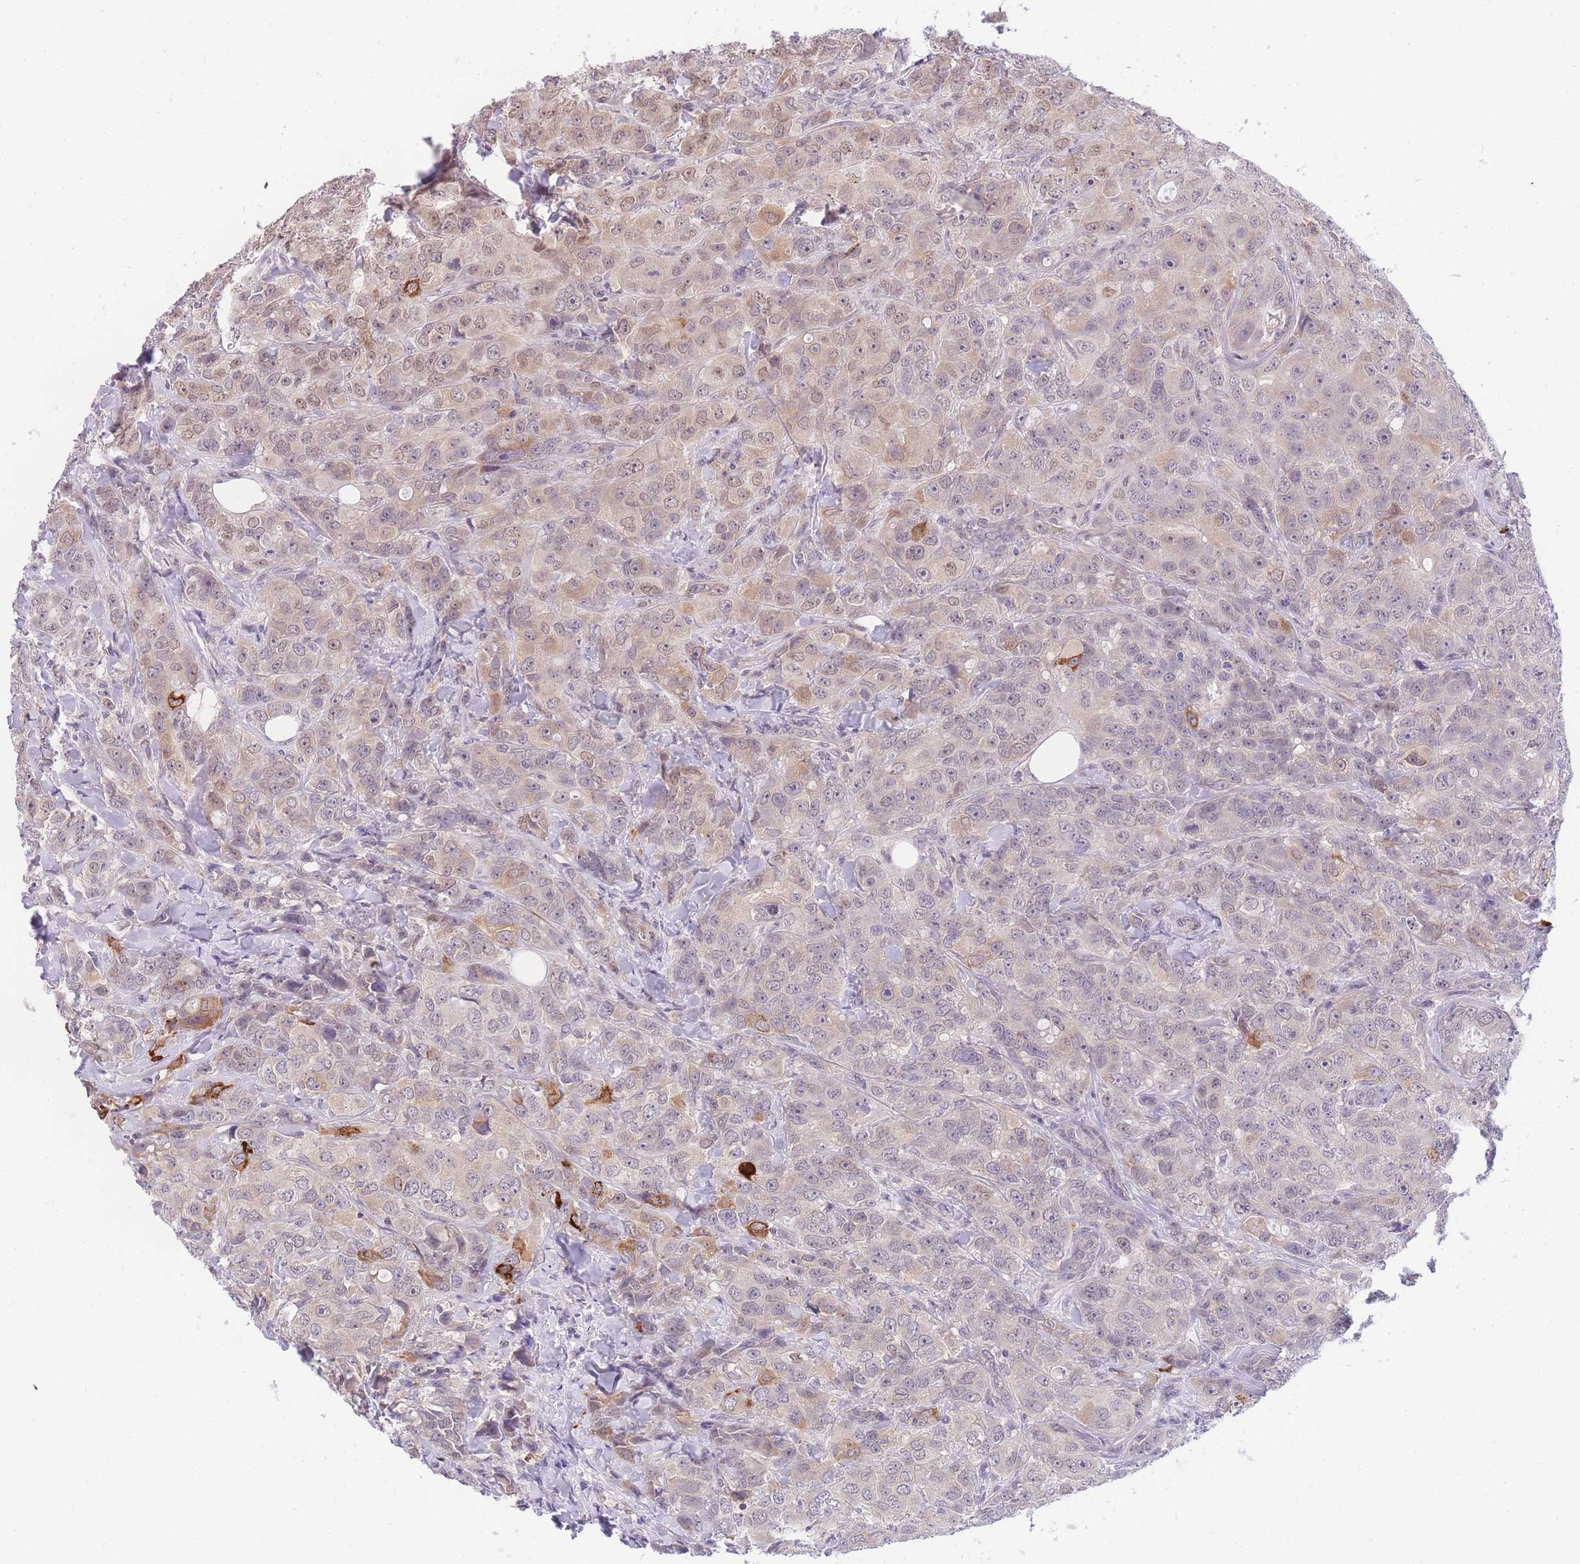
{"staining": {"intensity": "weak", "quantity": "25%-75%", "location": "cytoplasmic/membranous,nuclear"}, "tissue": "breast cancer", "cell_type": "Tumor cells", "image_type": "cancer", "snomed": [{"axis": "morphology", "description": "Duct carcinoma"}, {"axis": "topography", "description": "Breast"}], "caption": "High-power microscopy captured an immunohistochemistry (IHC) histopathology image of breast cancer (invasive ductal carcinoma), revealing weak cytoplasmic/membranous and nuclear positivity in about 25%-75% of tumor cells.", "gene": "S100PBP", "patient": {"sex": "female", "age": 43}}